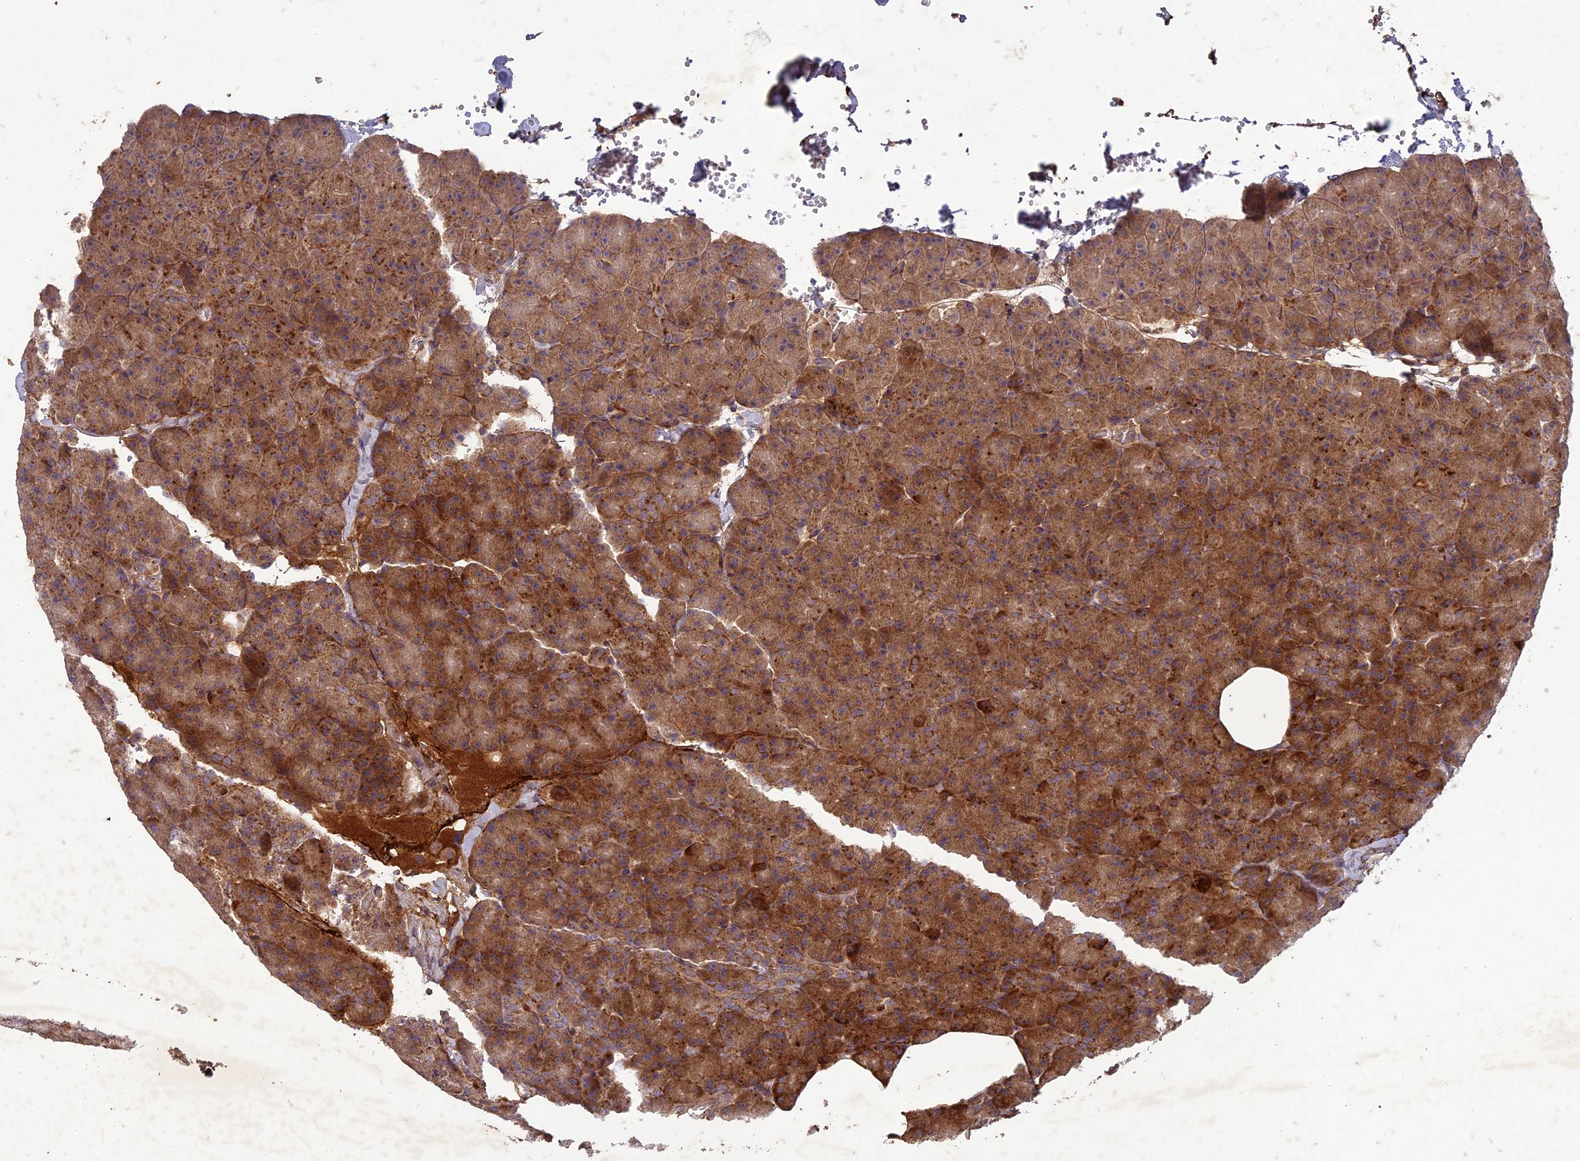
{"staining": {"intensity": "strong", "quantity": ">75%", "location": "cytoplasmic/membranous"}, "tissue": "pancreas", "cell_type": "Exocrine glandular cells", "image_type": "normal", "snomed": [{"axis": "morphology", "description": "Normal tissue, NOS"}, {"axis": "morphology", "description": "Carcinoid, malignant, NOS"}, {"axis": "topography", "description": "Pancreas"}], "caption": "Immunohistochemistry (DAB) staining of benign human pancreas displays strong cytoplasmic/membranous protein staining in about >75% of exocrine glandular cells. The protein of interest is shown in brown color, while the nuclei are stained blue.", "gene": "TCF25", "patient": {"sex": "female", "age": 35}}